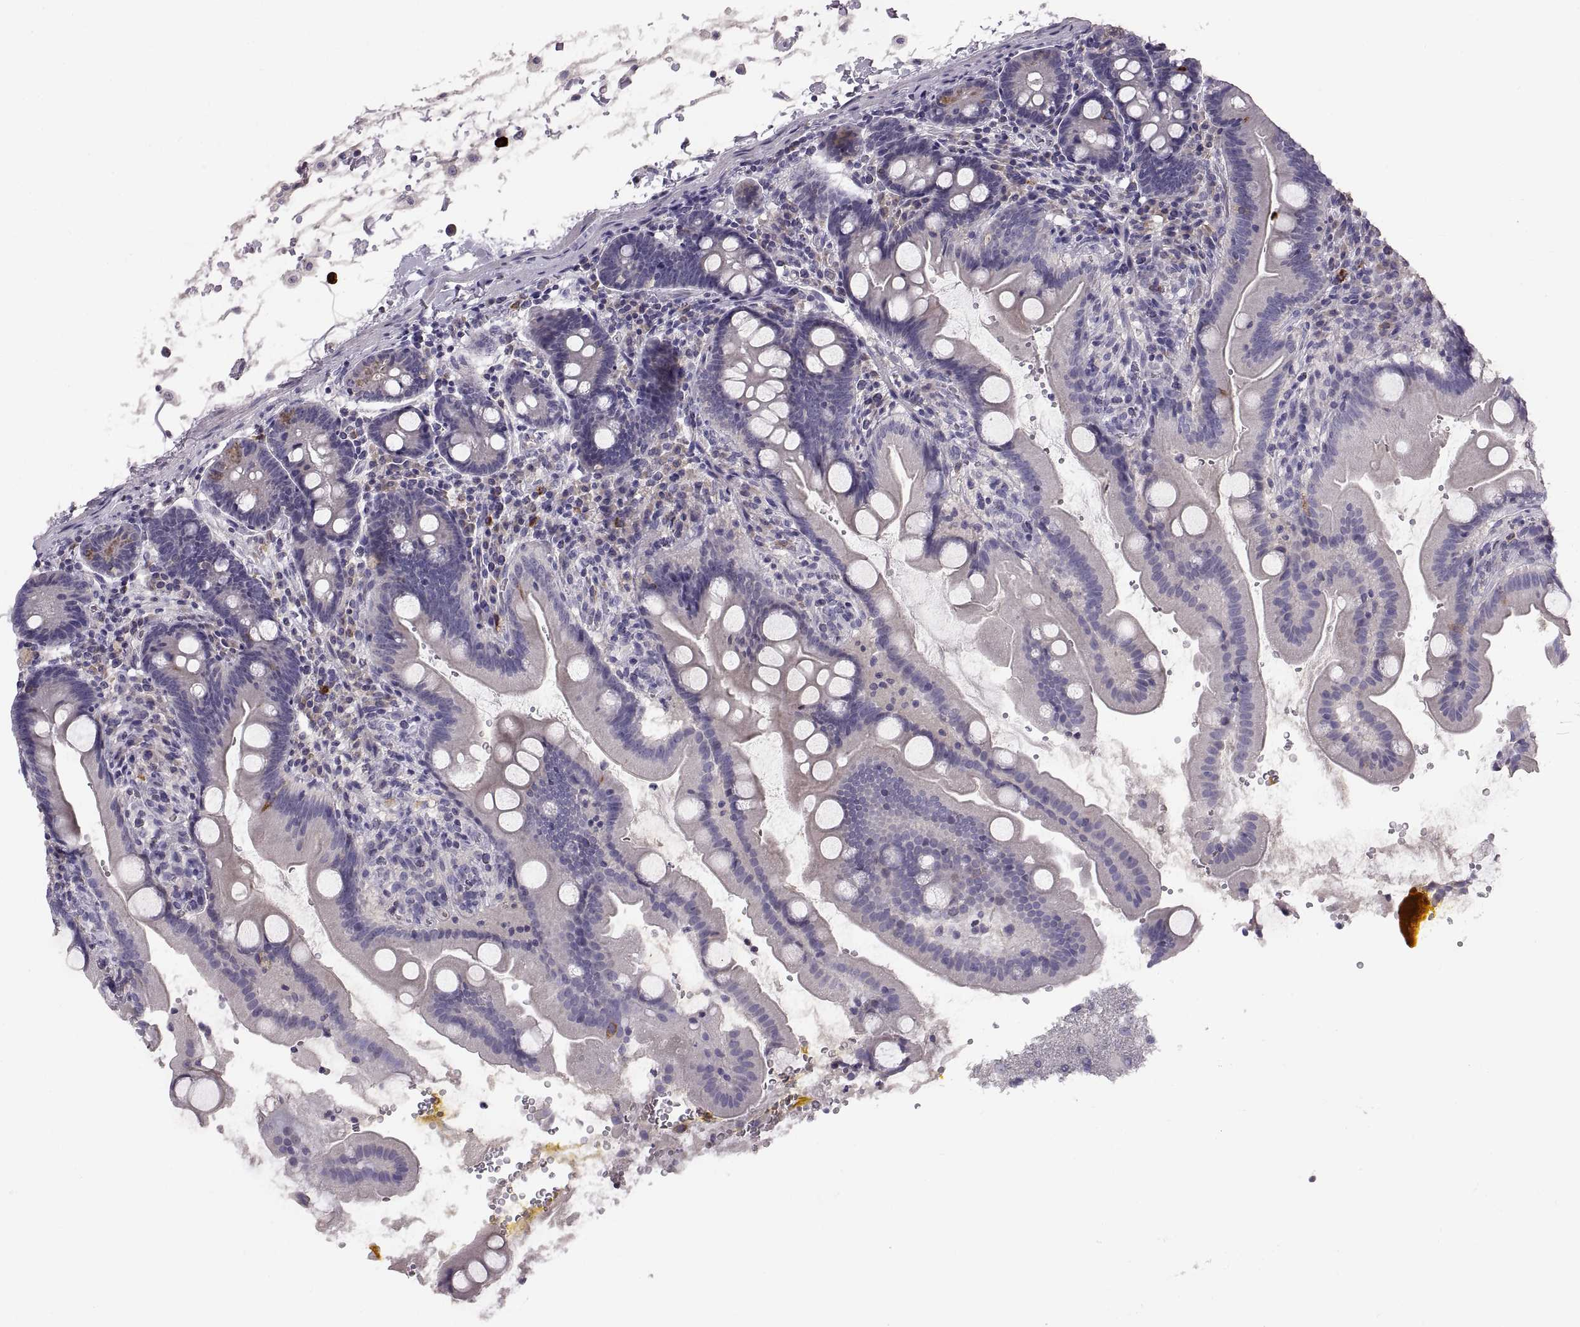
{"staining": {"intensity": "weak", "quantity": "<25%", "location": "cytoplasmic/membranous"}, "tissue": "small intestine", "cell_type": "Glandular cells", "image_type": "normal", "snomed": [{"axis": "morphology", "description": "Normal tissue, NOS"}, {"axis": "topography", "description": "Small intestine"}], "caption": "This photomicrograph is of normal small intestine stained with IHC to label a protein in brown with the nuclei are counter-stained blue. There is no positivity in glandular cells. (DAB immunohistochemistry (IHC) visualized using brightfield microscopy, high magnification).", "gene": "WFDC8", "patient": {"sex": "female", "age": 44}}